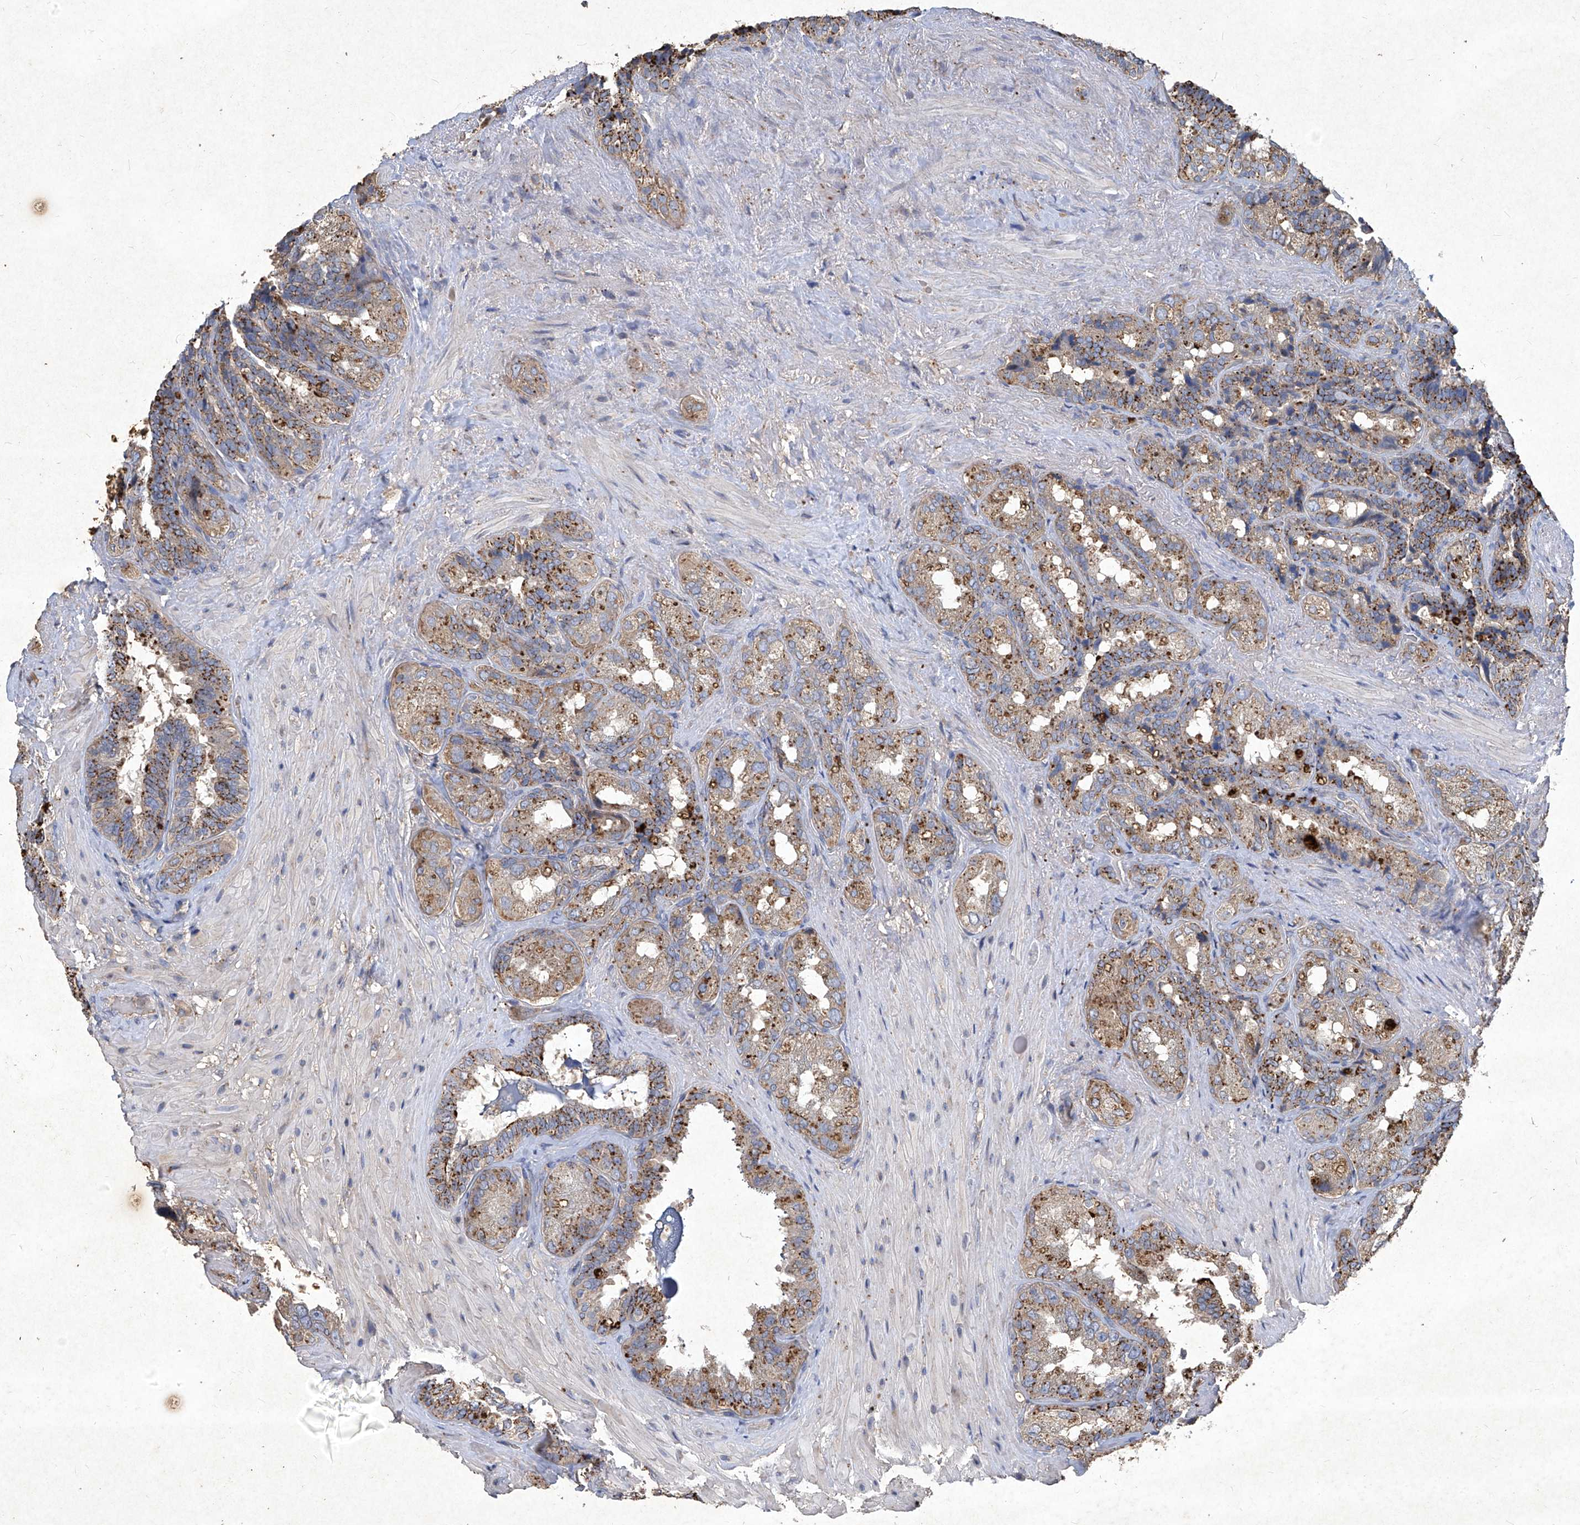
{"staining": {"intensity": "moderate", "quantity": ">75%", "location": "cytoplasmic/membranous"}, "tissue": "seminal vesicle", "cell_type": "Glandular cells", "image_type": "normal", "snomed": [{"axis": "morphology", "description": "Normal tissue, NOS"}, {"axis": "topography", "description": "Seminal veicle"}, {"axis": "topography", "description": "Peripheral nerve tissue"}], "caption": "Immunohistochemical staining of benign seminal vesicle exhibits moderate cytoplasmic/membranous protein expression in approximately >75% of glandular cells.", "gene": "MED16", "patient": {"sex": "male", "age": 63}}